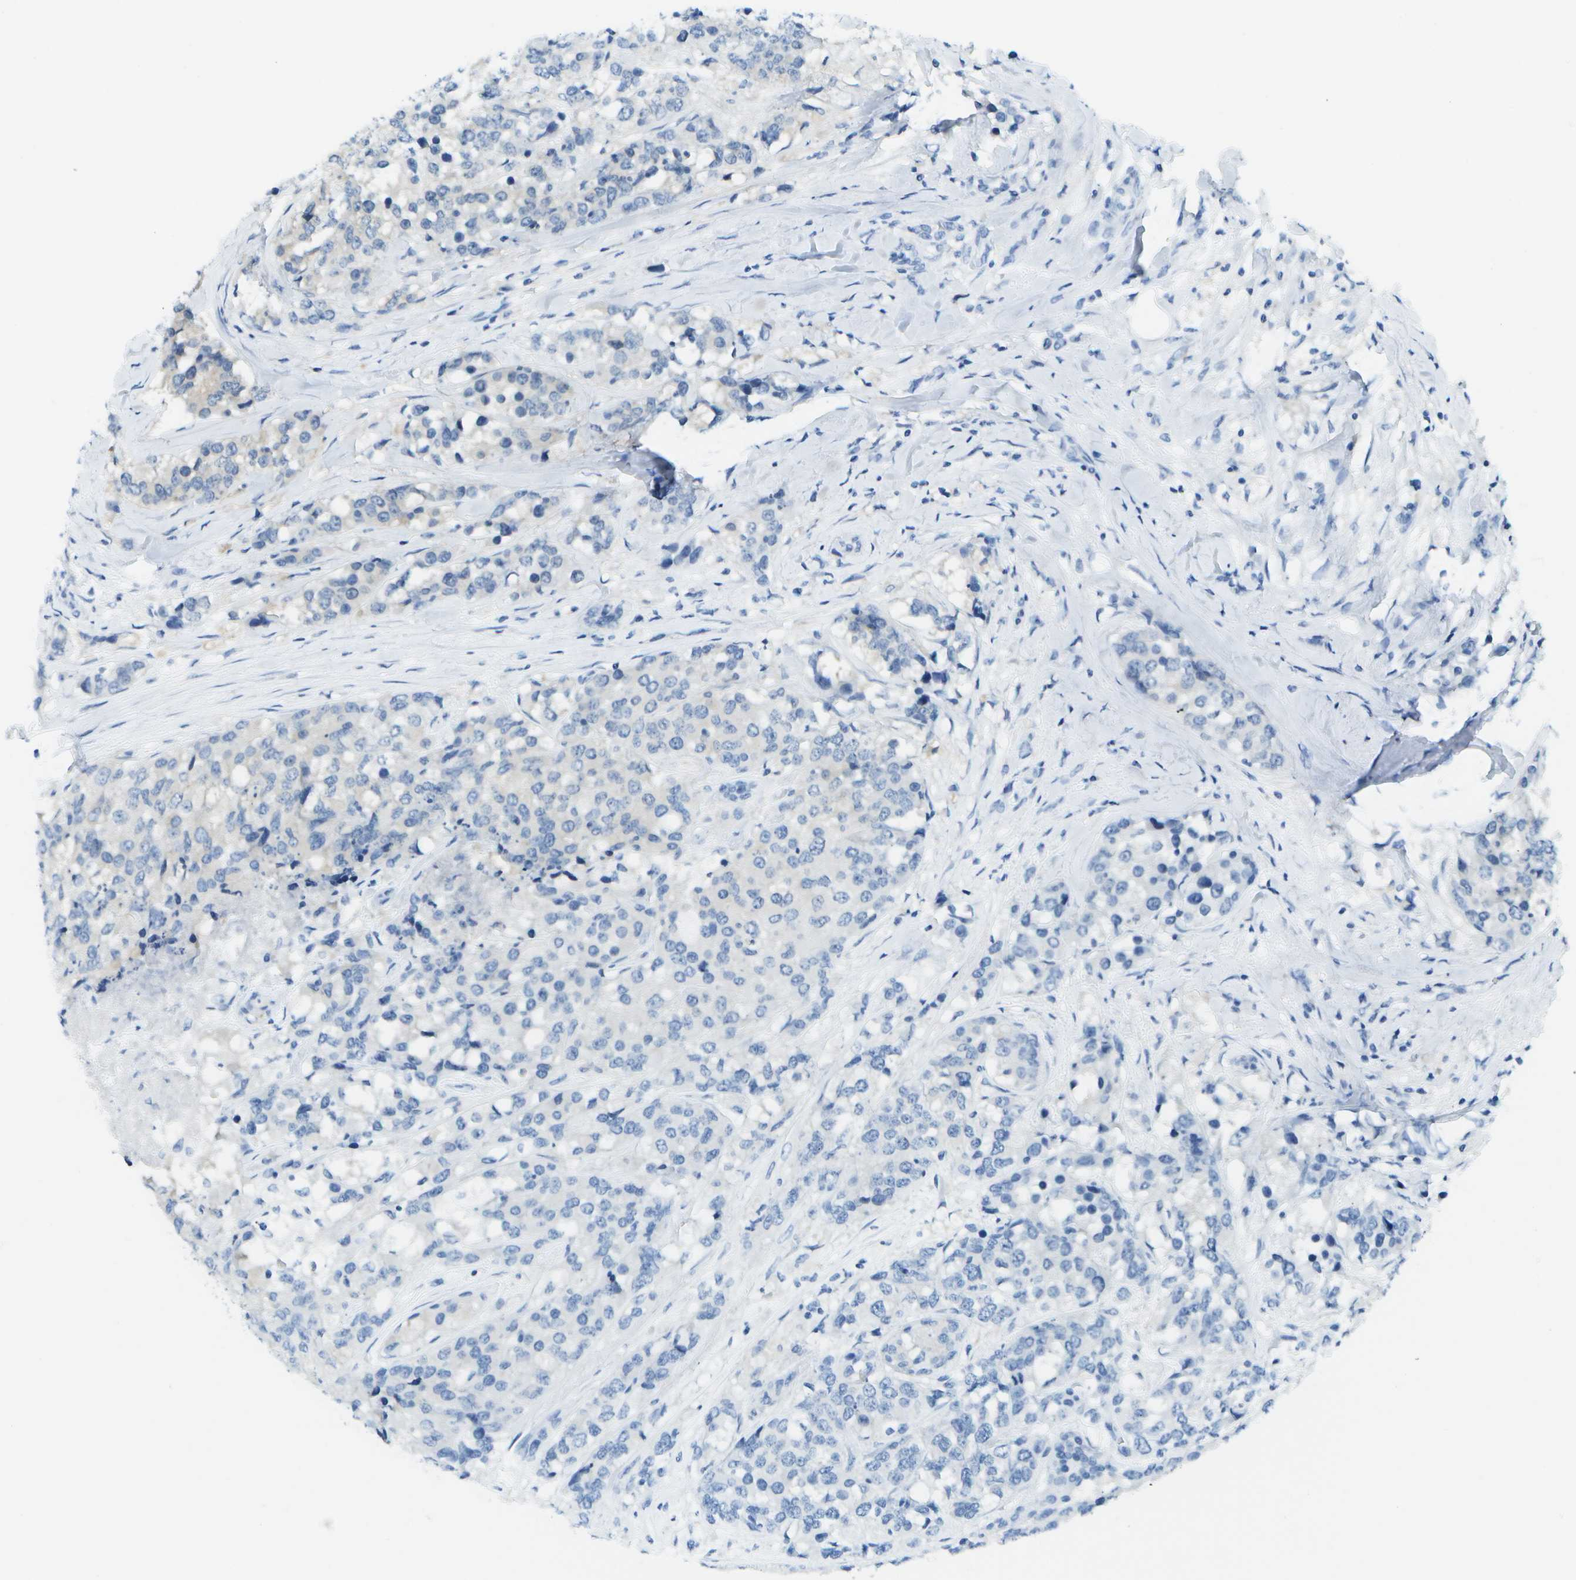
{"staining": {"intensity": "weak", "quantity": "<25%", "location": "cytoplasmic/membranous"}, "tissue": "breast cancer", "cell_type": "Tumor cells", "image_type": "cancer", "snomed": [{"axis": "morphology", "description": "Lobular carcinoma"}, {"axis": "topography", "description": "Breast"}], "caption": "There is no significant positivity in tumor cells of breast cancer. Brightfield microscopy of immunohistochemistry stained with DAB (brown) and hematoxylin (blue), captured at high magnification.", "gene": "WNK2", "patient": {"sex": "female", "age": 59}}